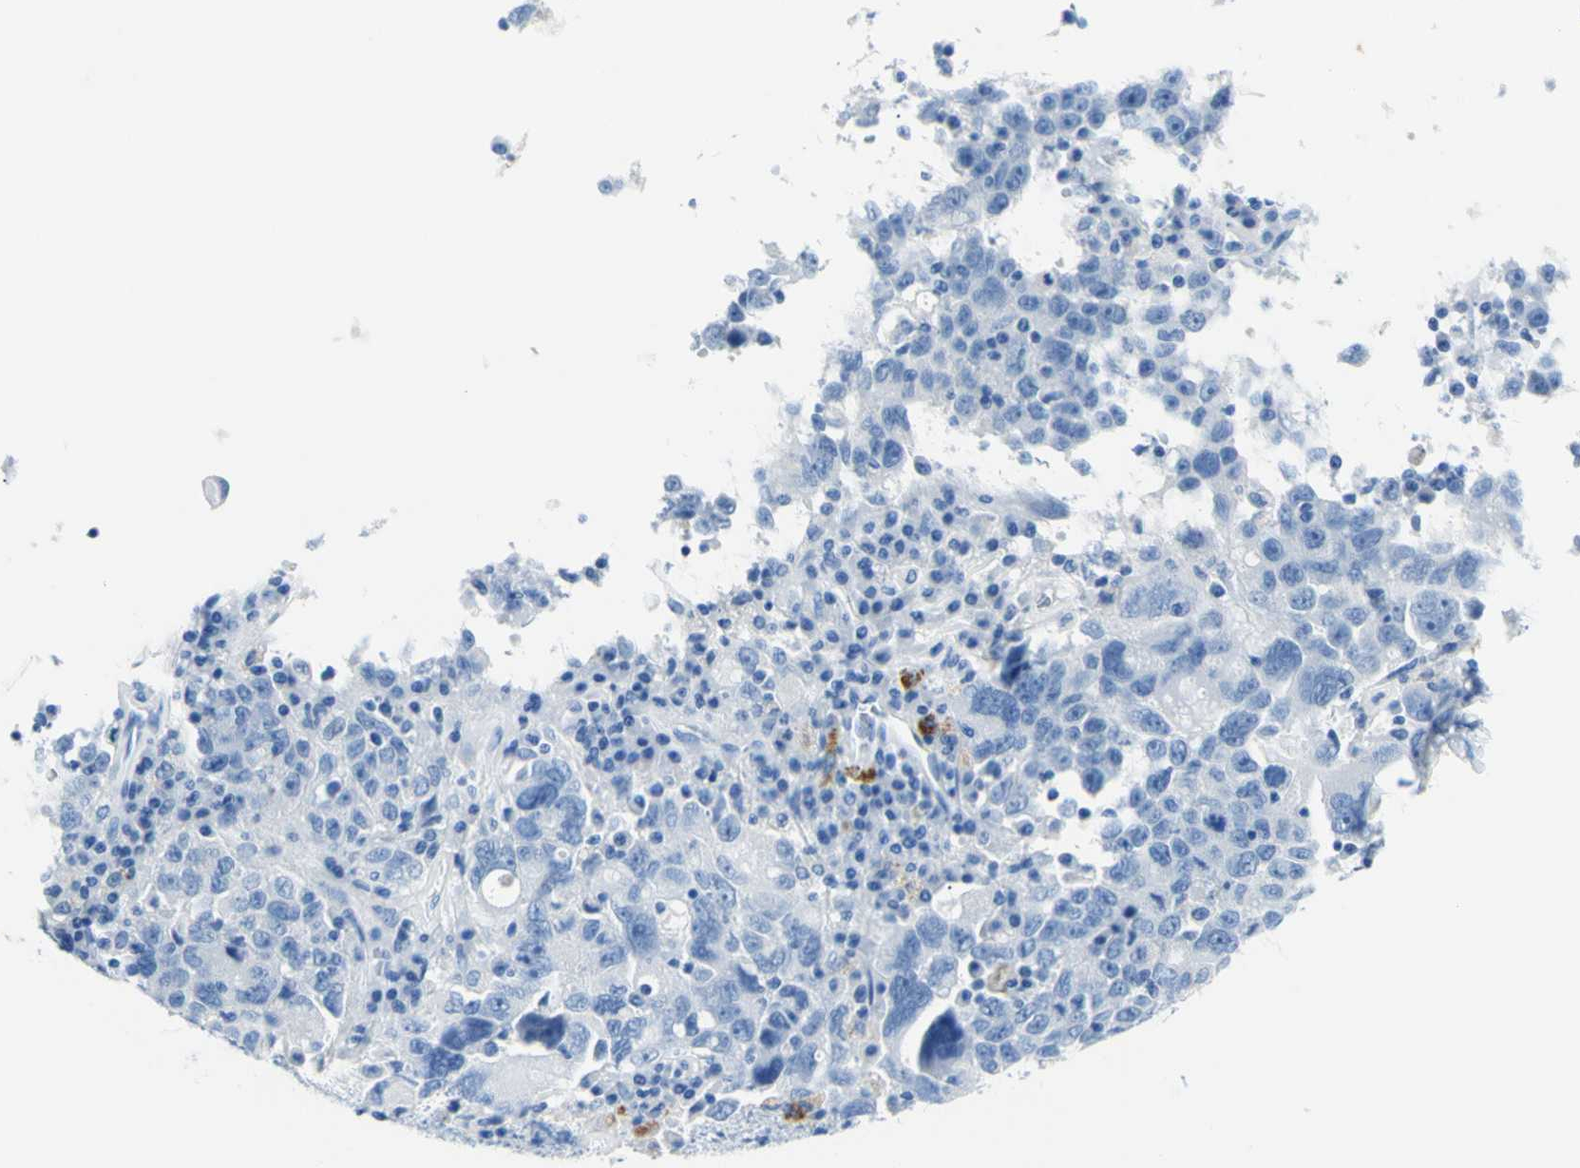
{"staining": {"intensity": "negative", "quantity": "none", "location": "none"}, "tissue": "ovarian cancer", "cell_type": "Tumor cells", "image_type": "cancer", "snomed": [{"axis": "morphology", "description": "Carcinoma, endometroid"}, {"axis": "topography", "description": "Ovary"}], "caption": "Image shows no significant protein positivity in tumor cells of ovarian cancer. (DAB immunohistochemistry, high magnification).", "gene": "MYH2", "patient": {"sex": "female", "age": 62}}